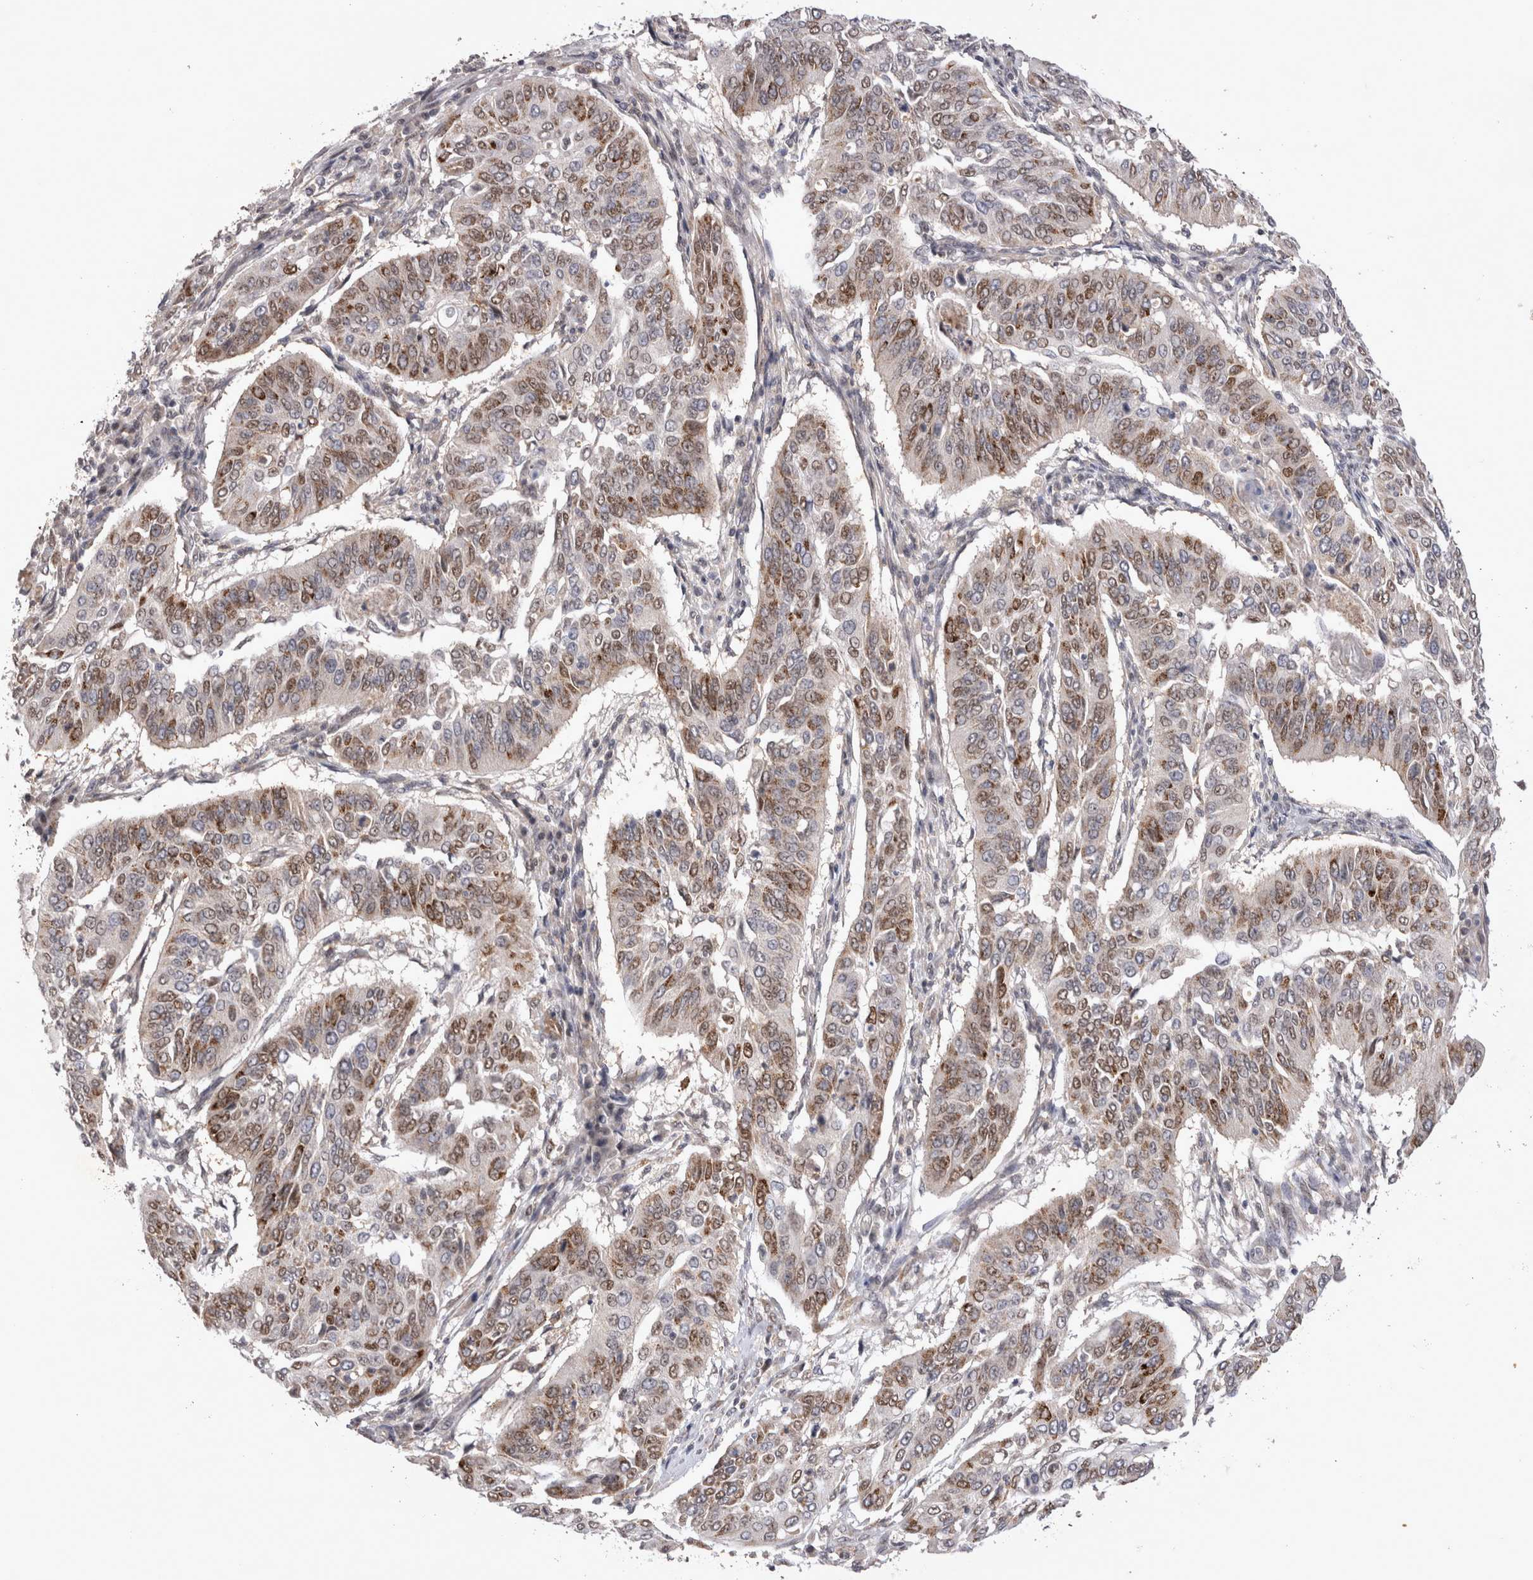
{"staining": {"intensity": "moderate", "quantity": ">75%", "location": "cytoplasmic/membranous,nuclear"}, "tissue": "cervical cancer", "cell_type": "Tumor cells", "image_type": "cancer", "snomed": [{"axis": "morphology", "description": "Normal tissue, NOS"}, {"axis": "morphology", "description": "Squamous cell carcinoma, NOS"}, {"axis": "topography", "description": "Cervix"}], "caption": "This image exhibits immunohistochemistry staining of cervical cancer, with medium moderate cytoplasmic/membranous and nuclear positivity in approximately >75% of tumor cells.", "gene": "STK11", "patient": {"sex": "female", "age": 39}}